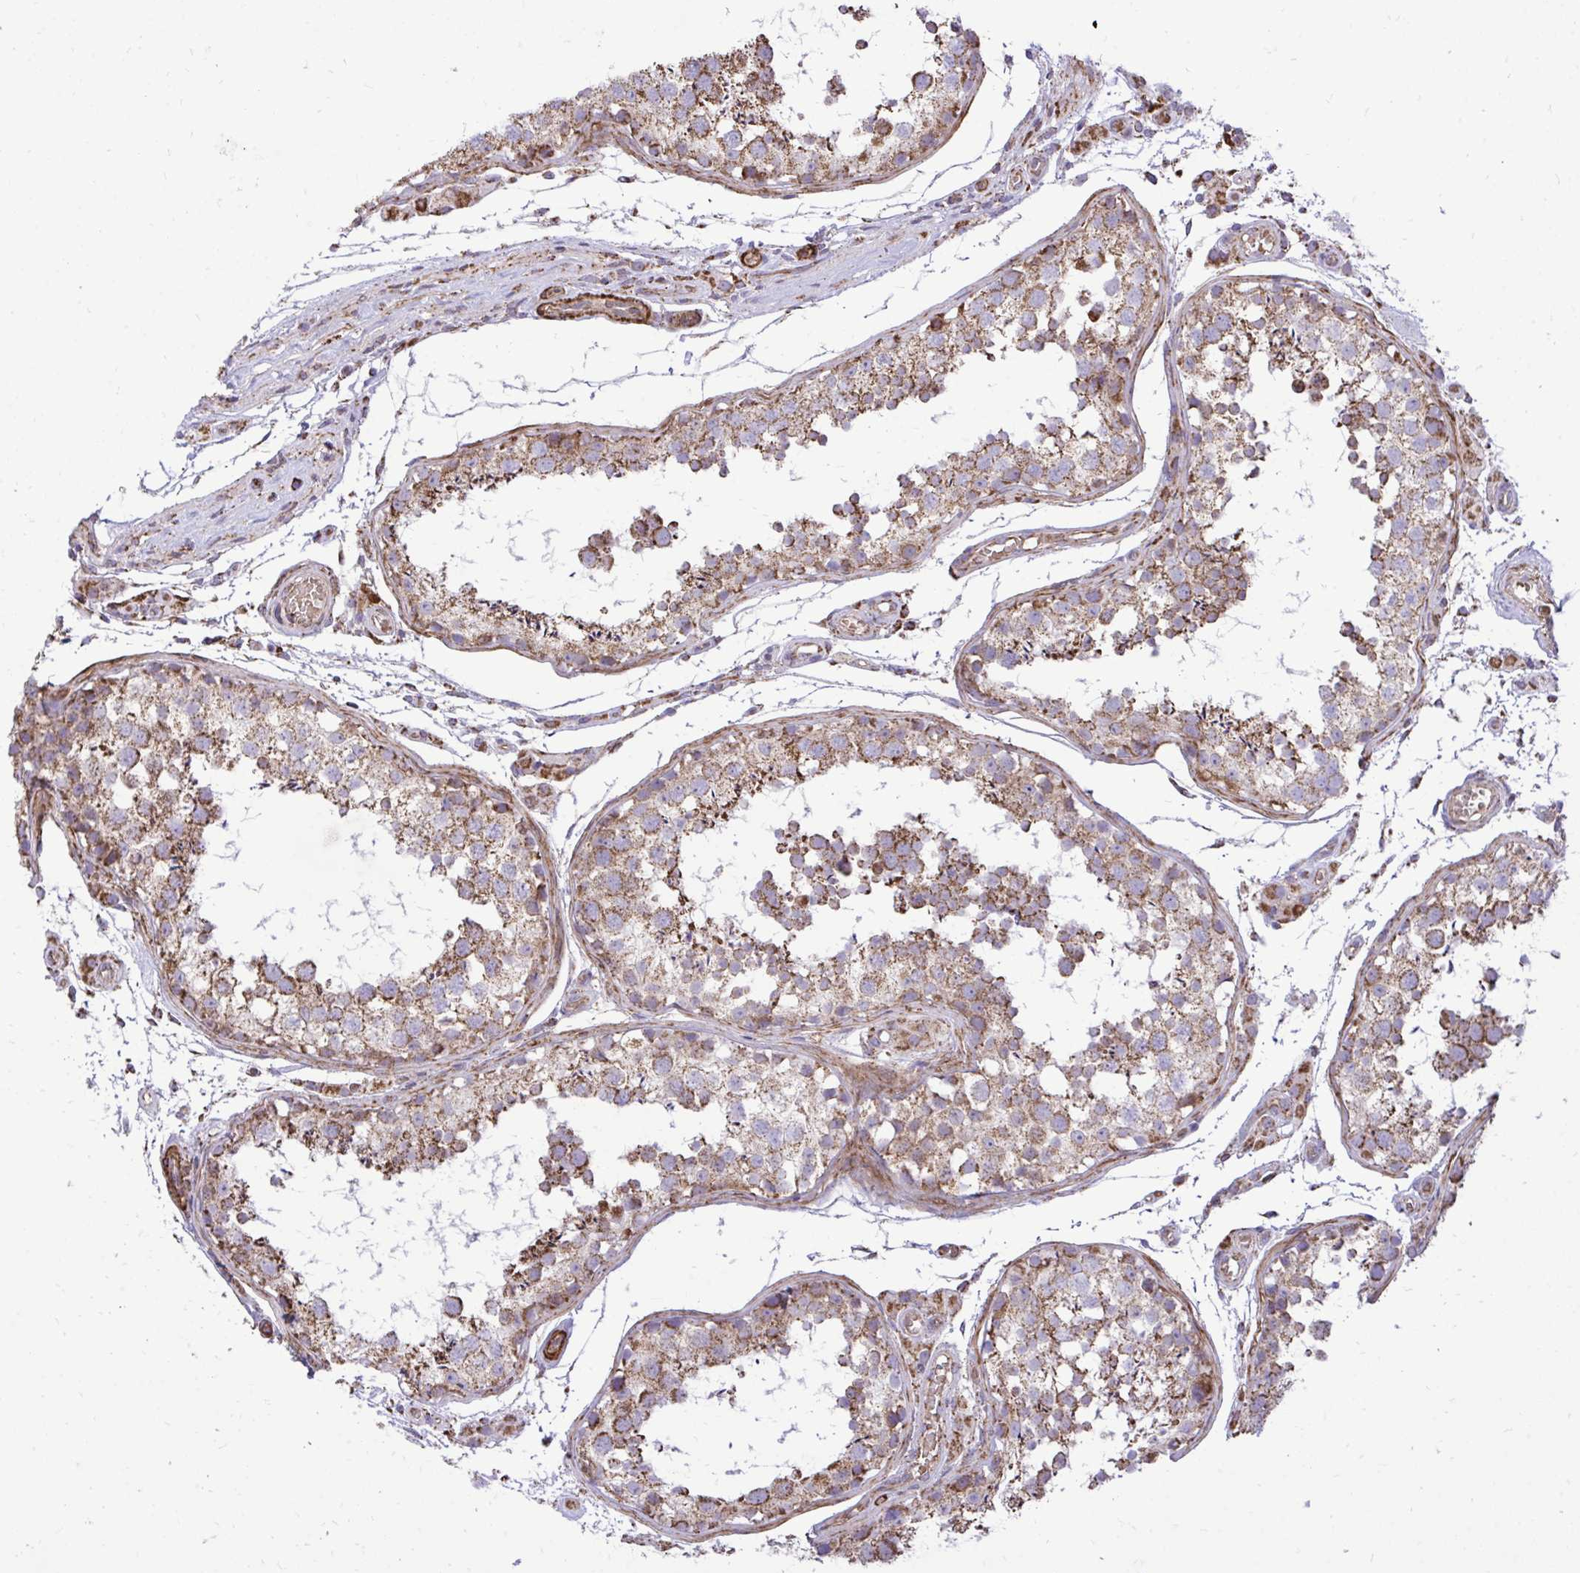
{"staining": {"intensity": "moderate", "quantity": ">75%", "location": "cytoplasmic/membranous"}, "tissue": "testis", "cell_type": "Cells in seminiferous ducts", "image_type": "normal", "snomed": [{"axis": "morphology", "description": "Normal tissue, NOS"}, {"axis": "morphology", "description": "Seminoma, NOS"}, {"axis": "topography", "description": "Testis"}], "caption": "Immunohistochemistry micrograph of normal testis: testis stained using immunohistochemistry shows medium levels of moderate protein expression localized specifically in the cytoplasmic/membranous of cells in seminiferous ducts, appearing as a cytoplasmic/membranous brown color.", "gene": "UBE2C", "patient": {"sex": "male", "age": 29}}